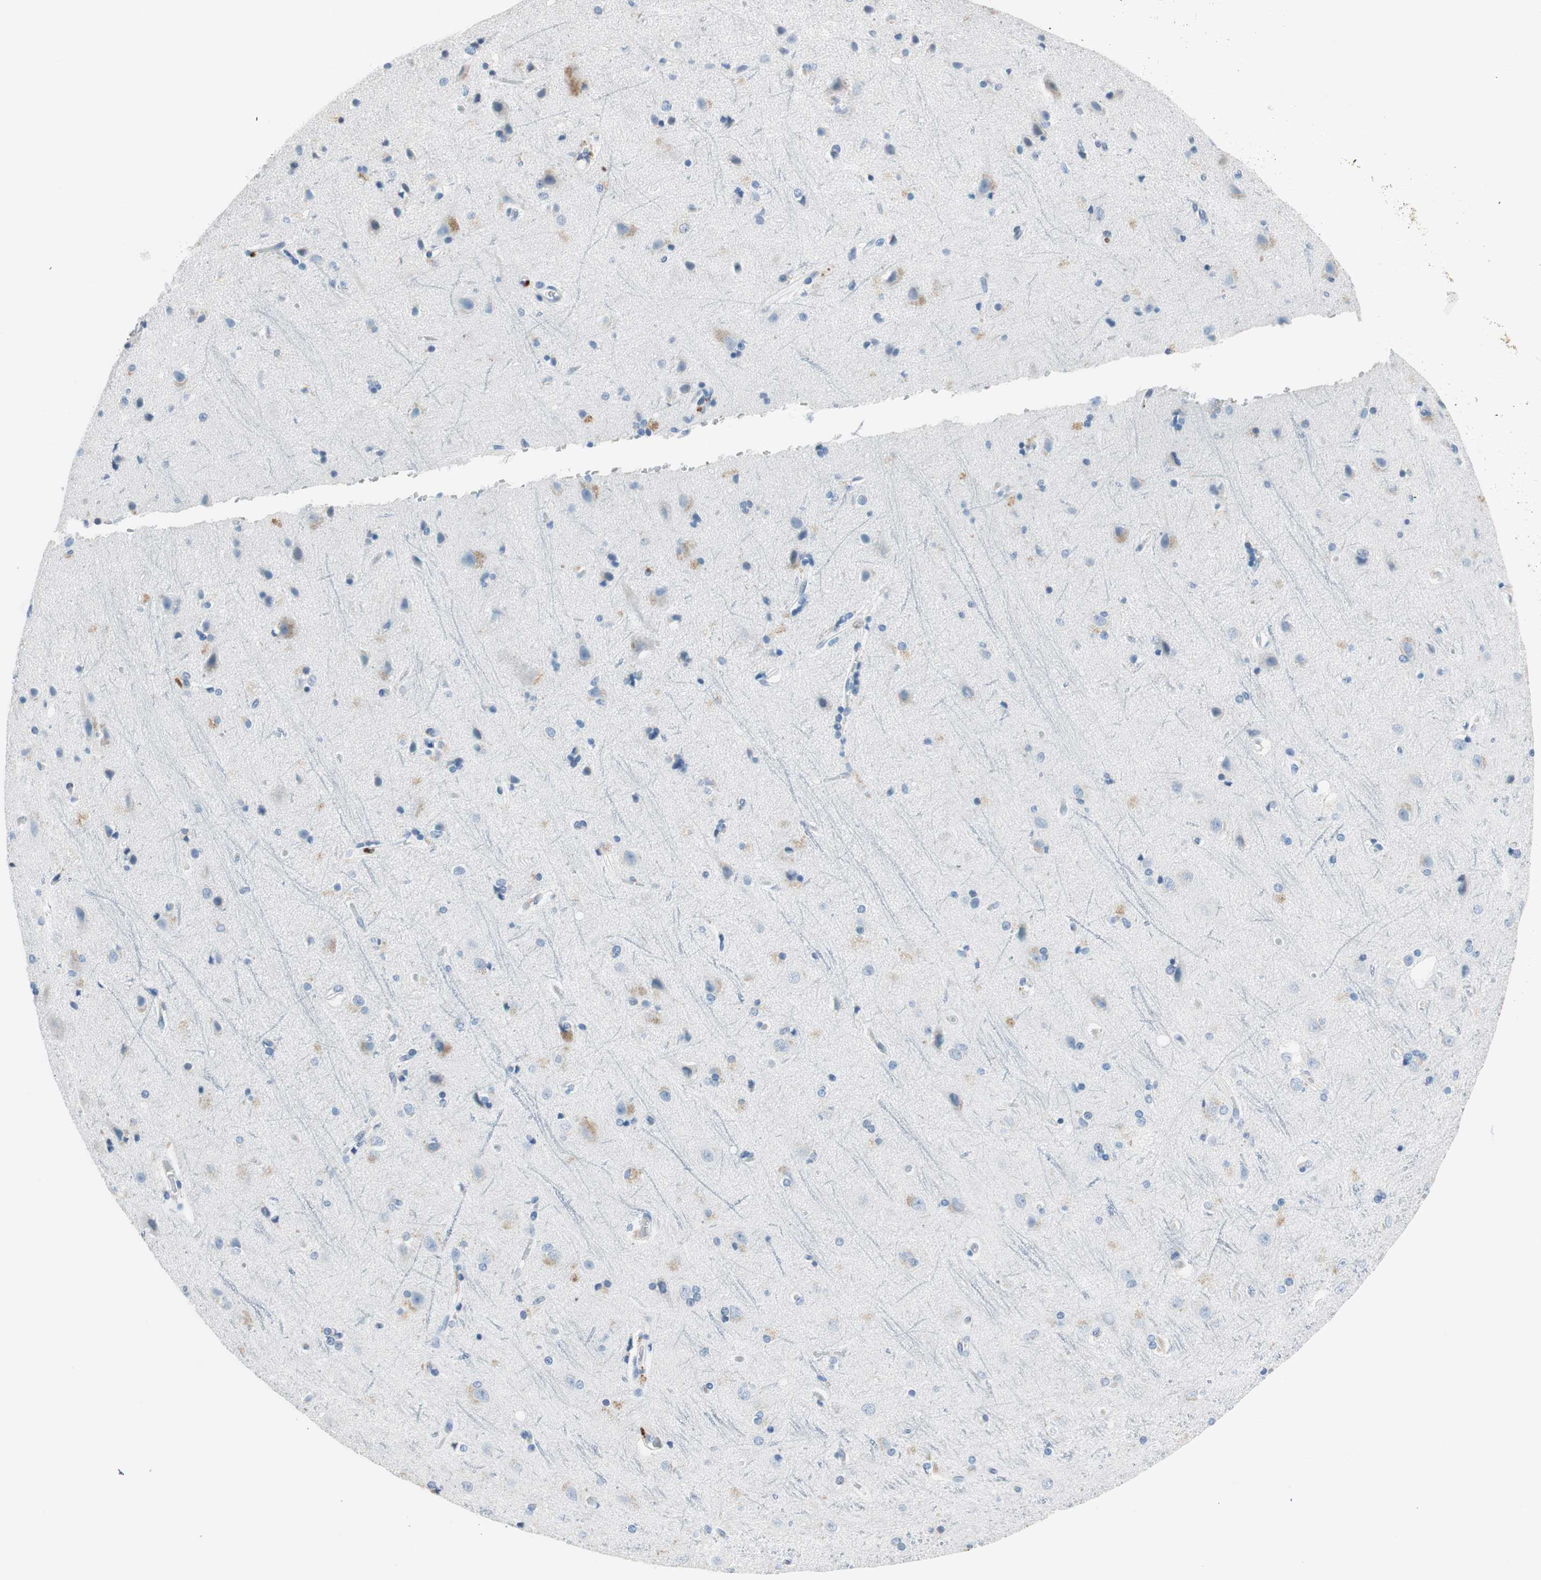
{"staining": {"intensity": "negative", "quantity": "none", "location": "none"}, "tissue": "cerebral cortex", "cell_type": "Endothelial cells", "image_type": "normal", "snomed": [{"axis": "morphology", "description": "Normal tissue, NOS"}, {"axis": "topography", "description": "Cerebral cortex"}], "caption": "Immunohistochemistry (IHC) of normal cerebral cortex exhibits no positivity in endothelial cells.", "gene": "EZH2", "patient": {"sex": "female", "age": 54}}